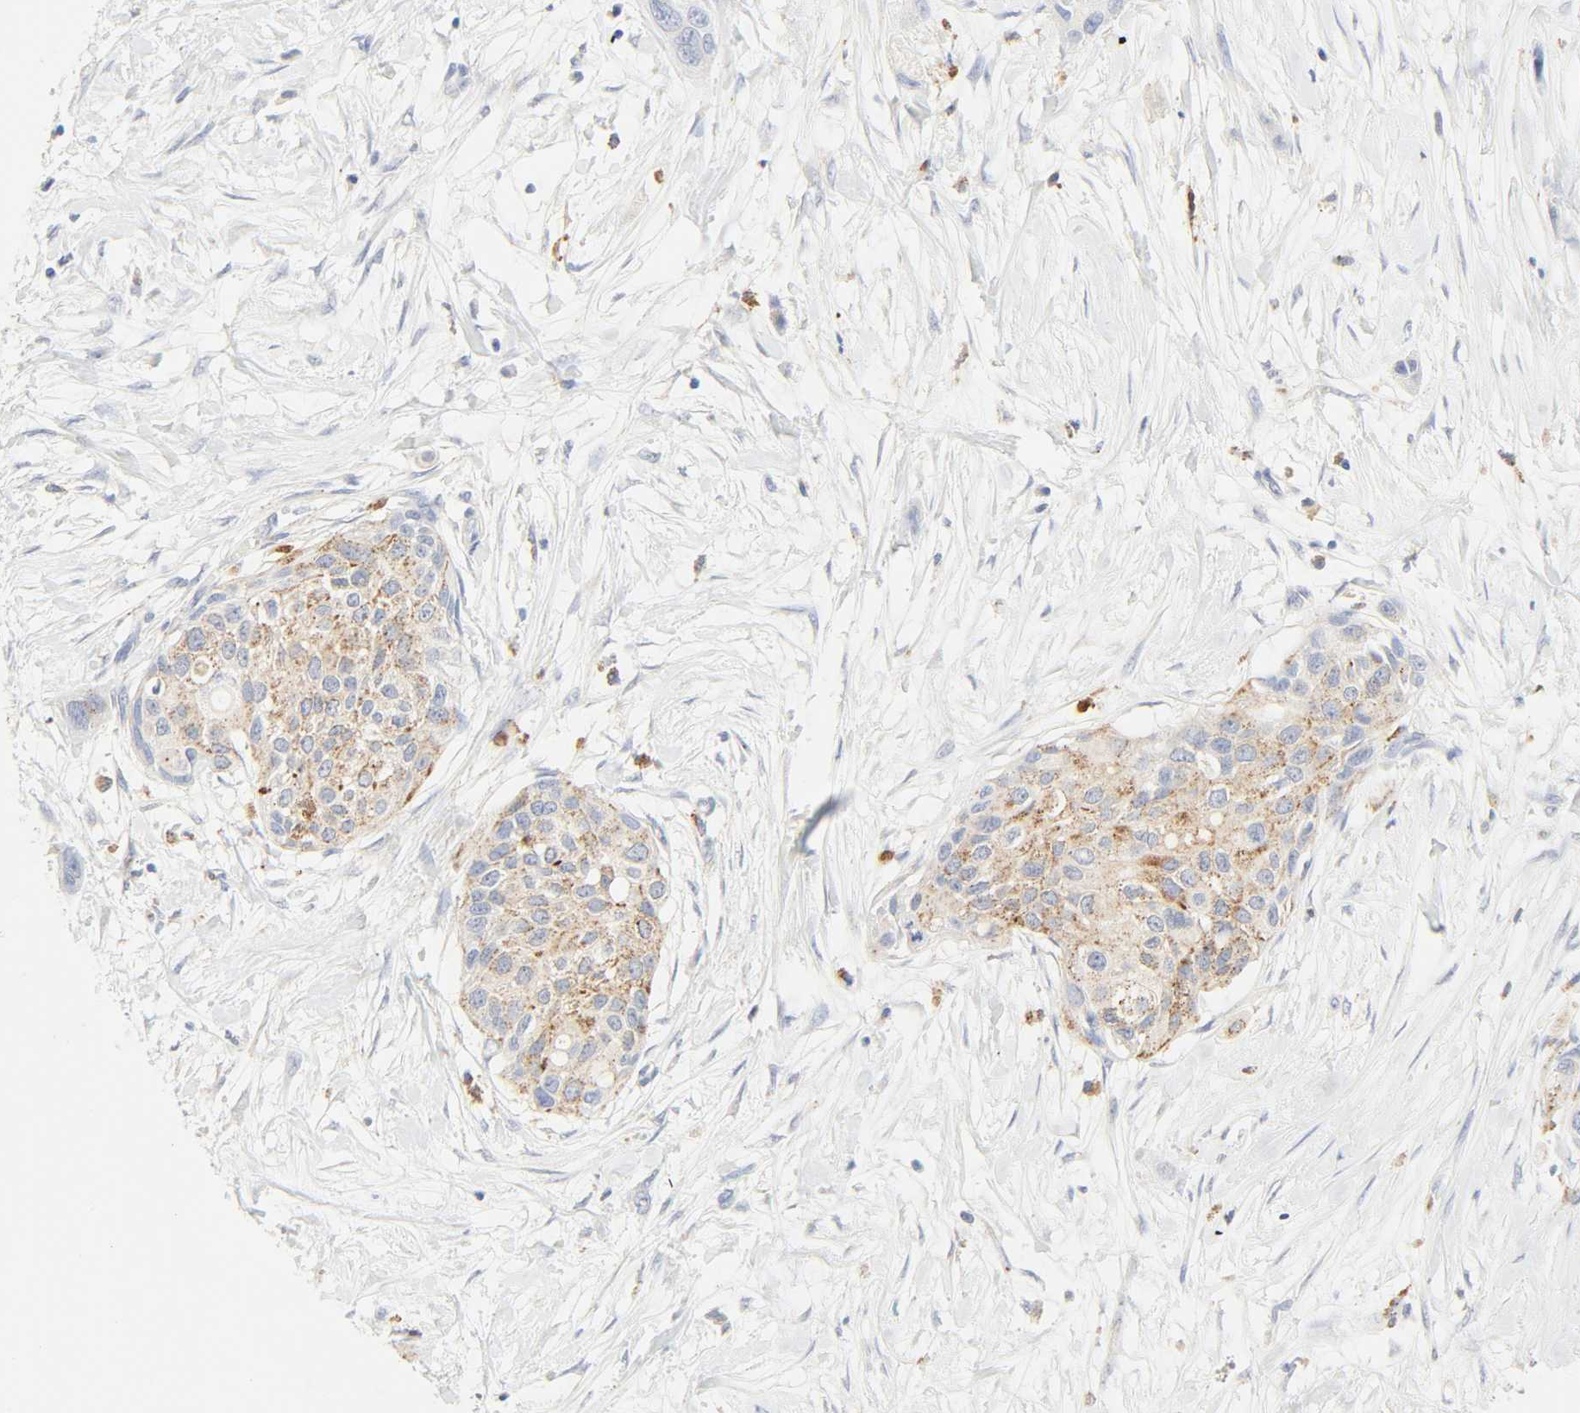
{"staining": {"intensity": "moderate", "quantity": ">75%", "location": "cytoplasmic/membranous"}, "tissue": "pancreatic cancer", "cell_type": "Tumor cells", "image_type": "cancer", "snomed": [{"axis": "morphology", "description": "Adenocarcinoma, NOS"}, {"axis": "topography", "description": "Pancreas"}], "caption": "Immunohistochemical staining of human adenocarcinoma (pancreatic) shows moderate cytoplasmic/membranous protein staining in about >75% of tumor cells.", "gene": "CAMK2A", "patient": {"sex": "female", "age": 60}}